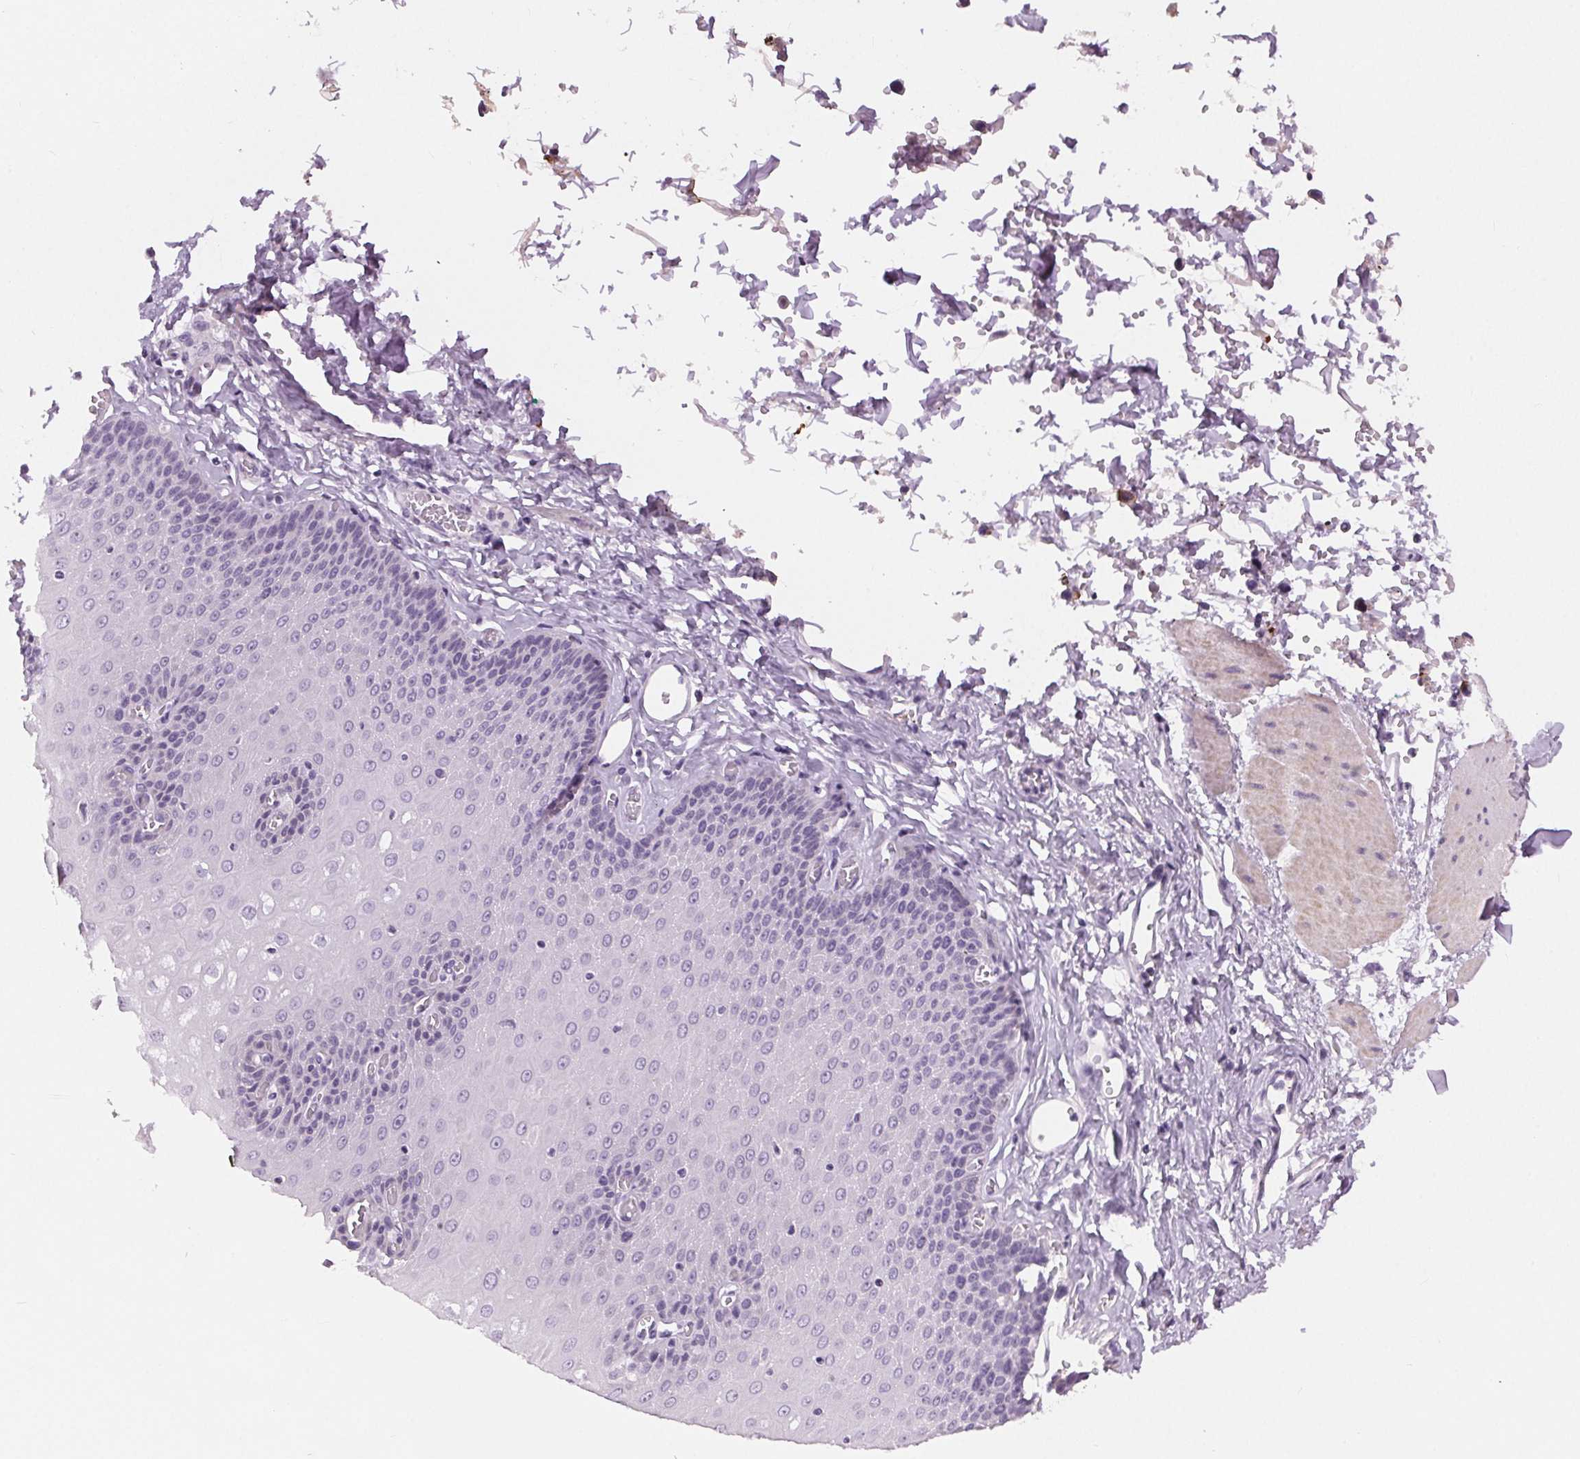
{"staining": {"intensity": "negative", "quantity": "none", "location": "none"}, "tissue": "esophagus", "cell_type": "Squamous epithelial cells", "image_type": "normal", "snomed": [{"axis": "morphology", "description": "Normal tissue, NOS"}, {"axis": "topography", "description": "Esophagus"}], "caption": "High magnification brightfield microscopy of normal esophagus stained with DAB (3,3'-diaminobenzidine) (brown) and counterstained with hematoxylin (blue): squamous epithelial cells show no significant staining. (Brightfield microscopy of DAB immunohistochemistry (IHC) at high magnification).", "gene": "MISP", "patient": {"sex": "male", "age": 60}}